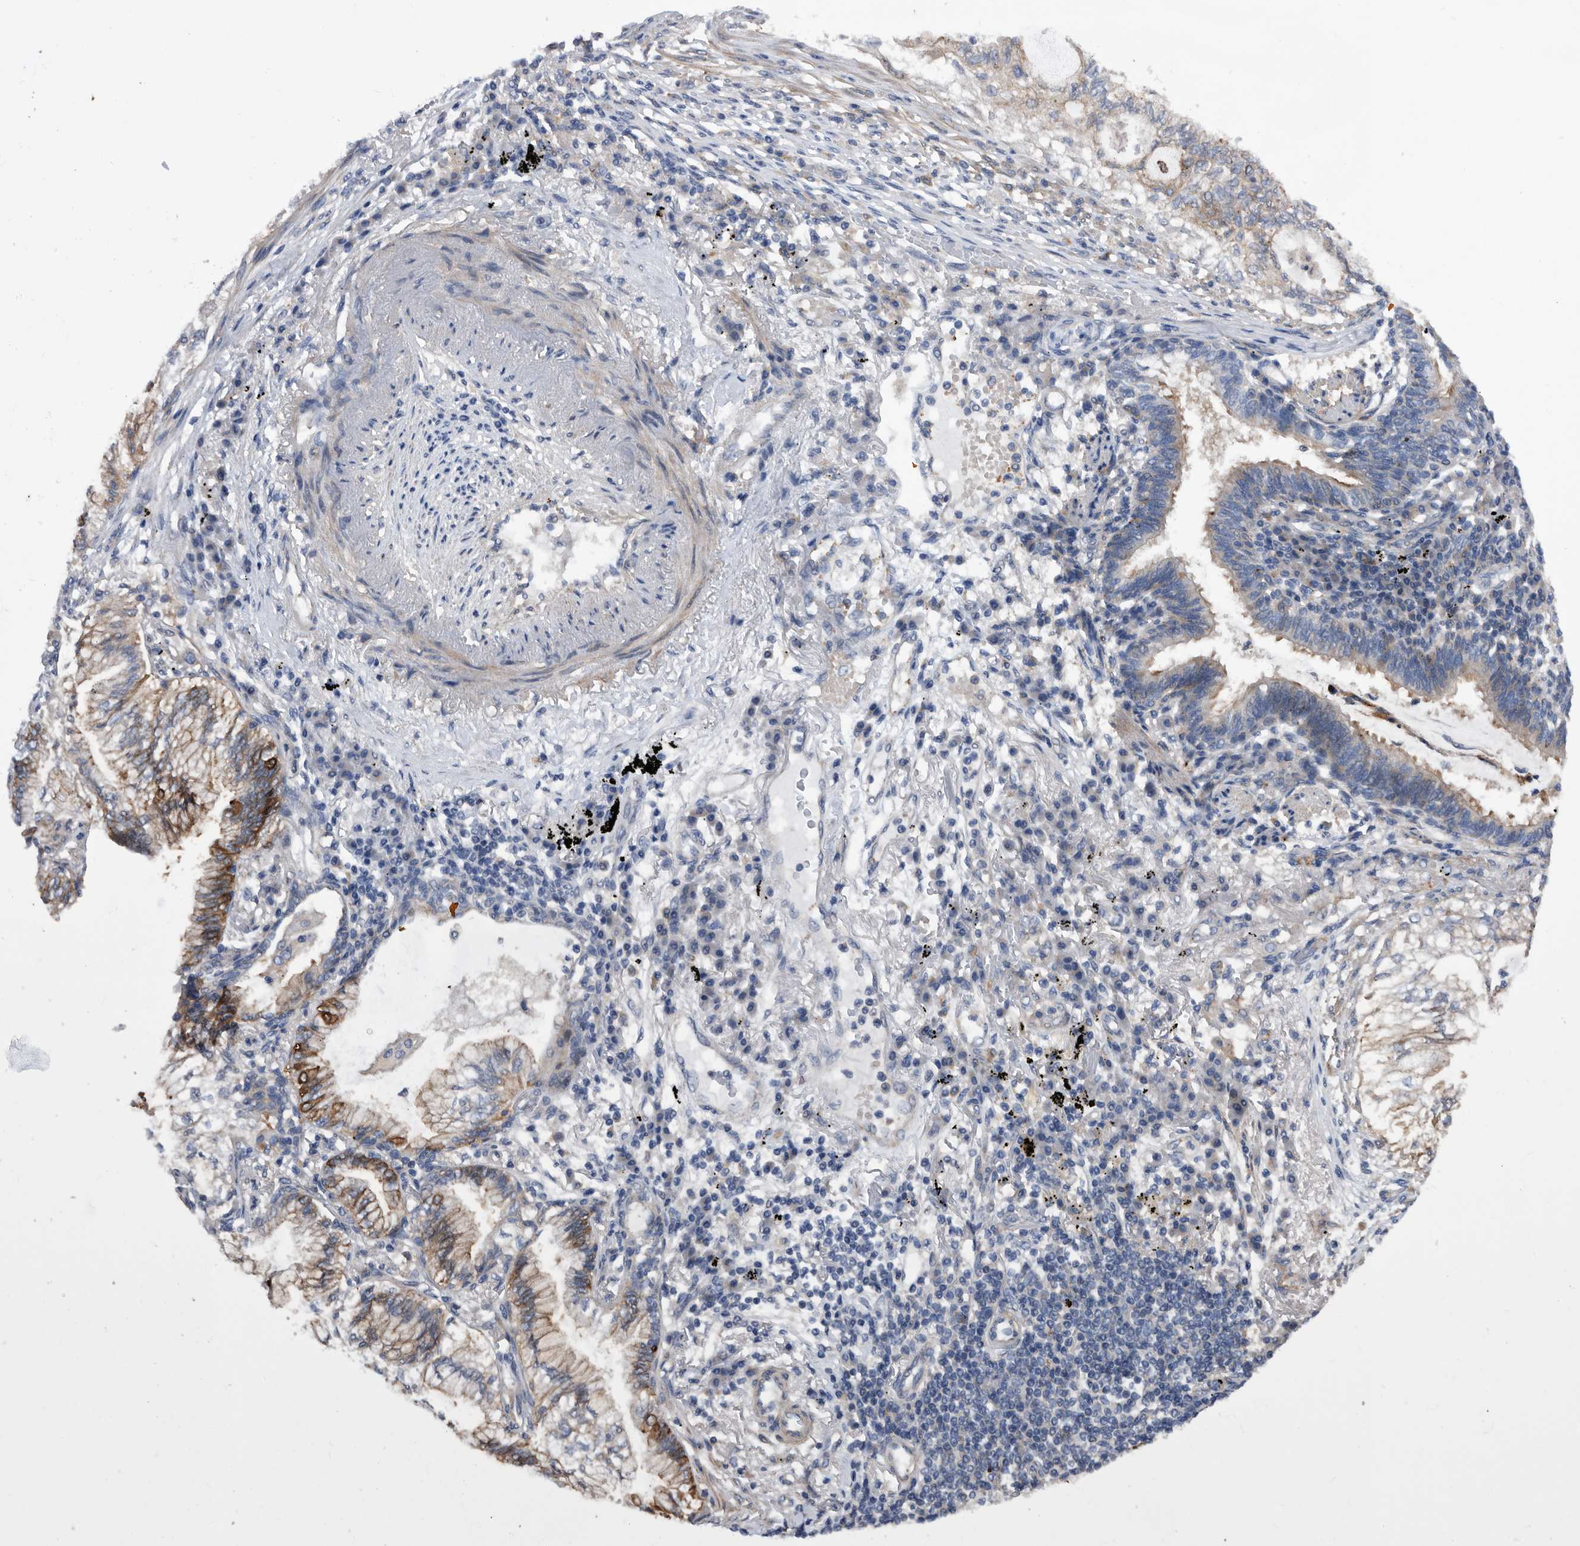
{"staining": {"intensity": "moderate", "quantity": "<25%", "location": "cytoplasmic/membranous"}, "tissue": "lung cancer", "cell_type": "Tumor cells", "image_type": "cancer", "snomed": [{"axis": "morphology", "description": "Adenocarcinoma, NOS"}, {"axis": "topography", "description": "Lung"}], "caption": "Human lung cancer stained with a brown dye shows moderate cytoplasmic/membranous positive staining in approximately <25% of tumor cells.", "gene": "BAIAP3", "patient": {"sex": "female", "age": 70}}